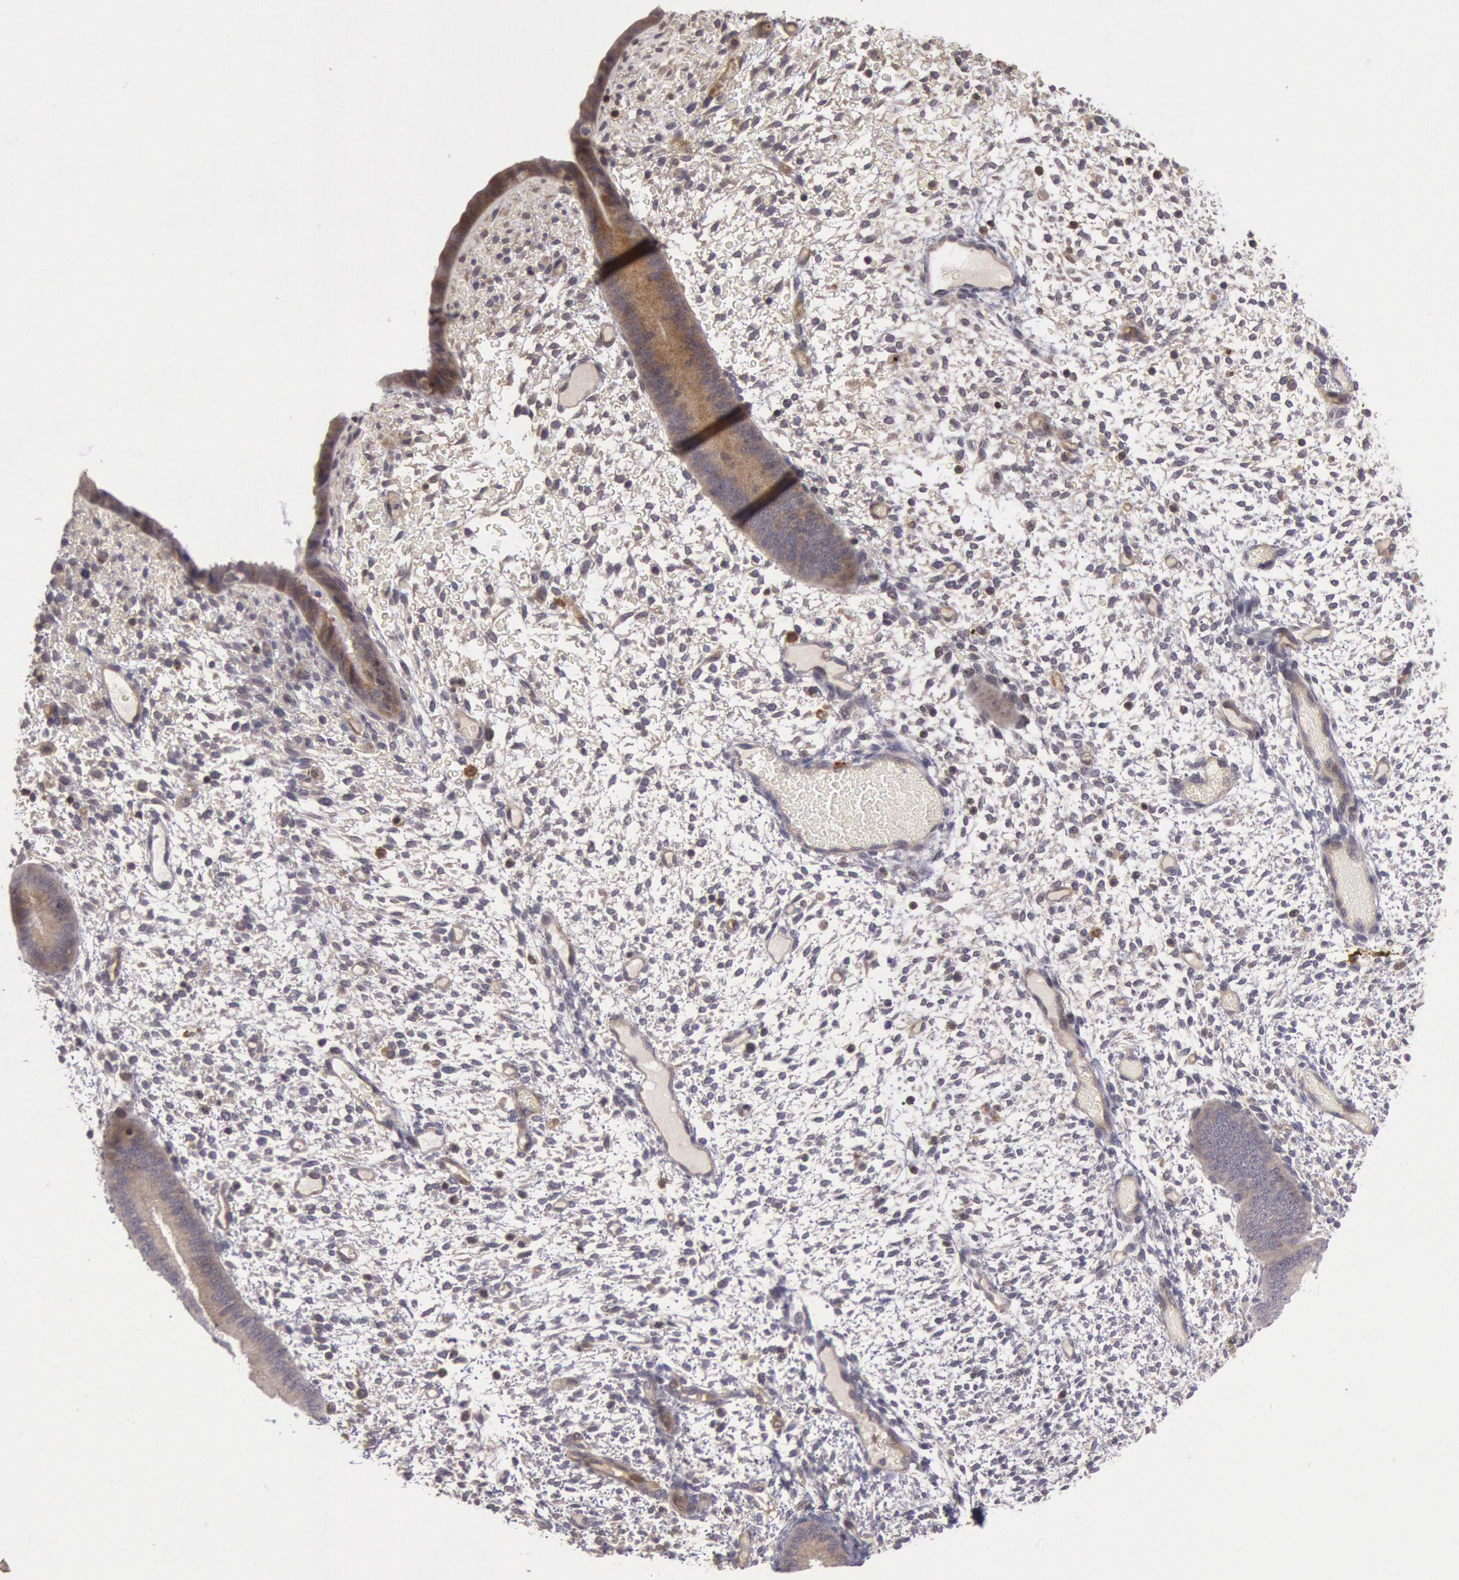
{"staining": {"intensity": "weak", "quantity": "<25%", "location": "cytoplasmic/membranous"}, "tissue": "endometrium", "cell_type": "Cells in endometrial stroma", "image_type": "normal", "snomed": [{"axis": "morphology", "description": "Normal tissue, NOS"}, {"axis": "topography", "description": "Endometrium"}], "caption": "Immunohistochemical staining of normal human endometrium displays no significant staining in cells in endometrial stroma.", "gene": "TRIB2", "patient": {"sex": "female", "age": 42}}